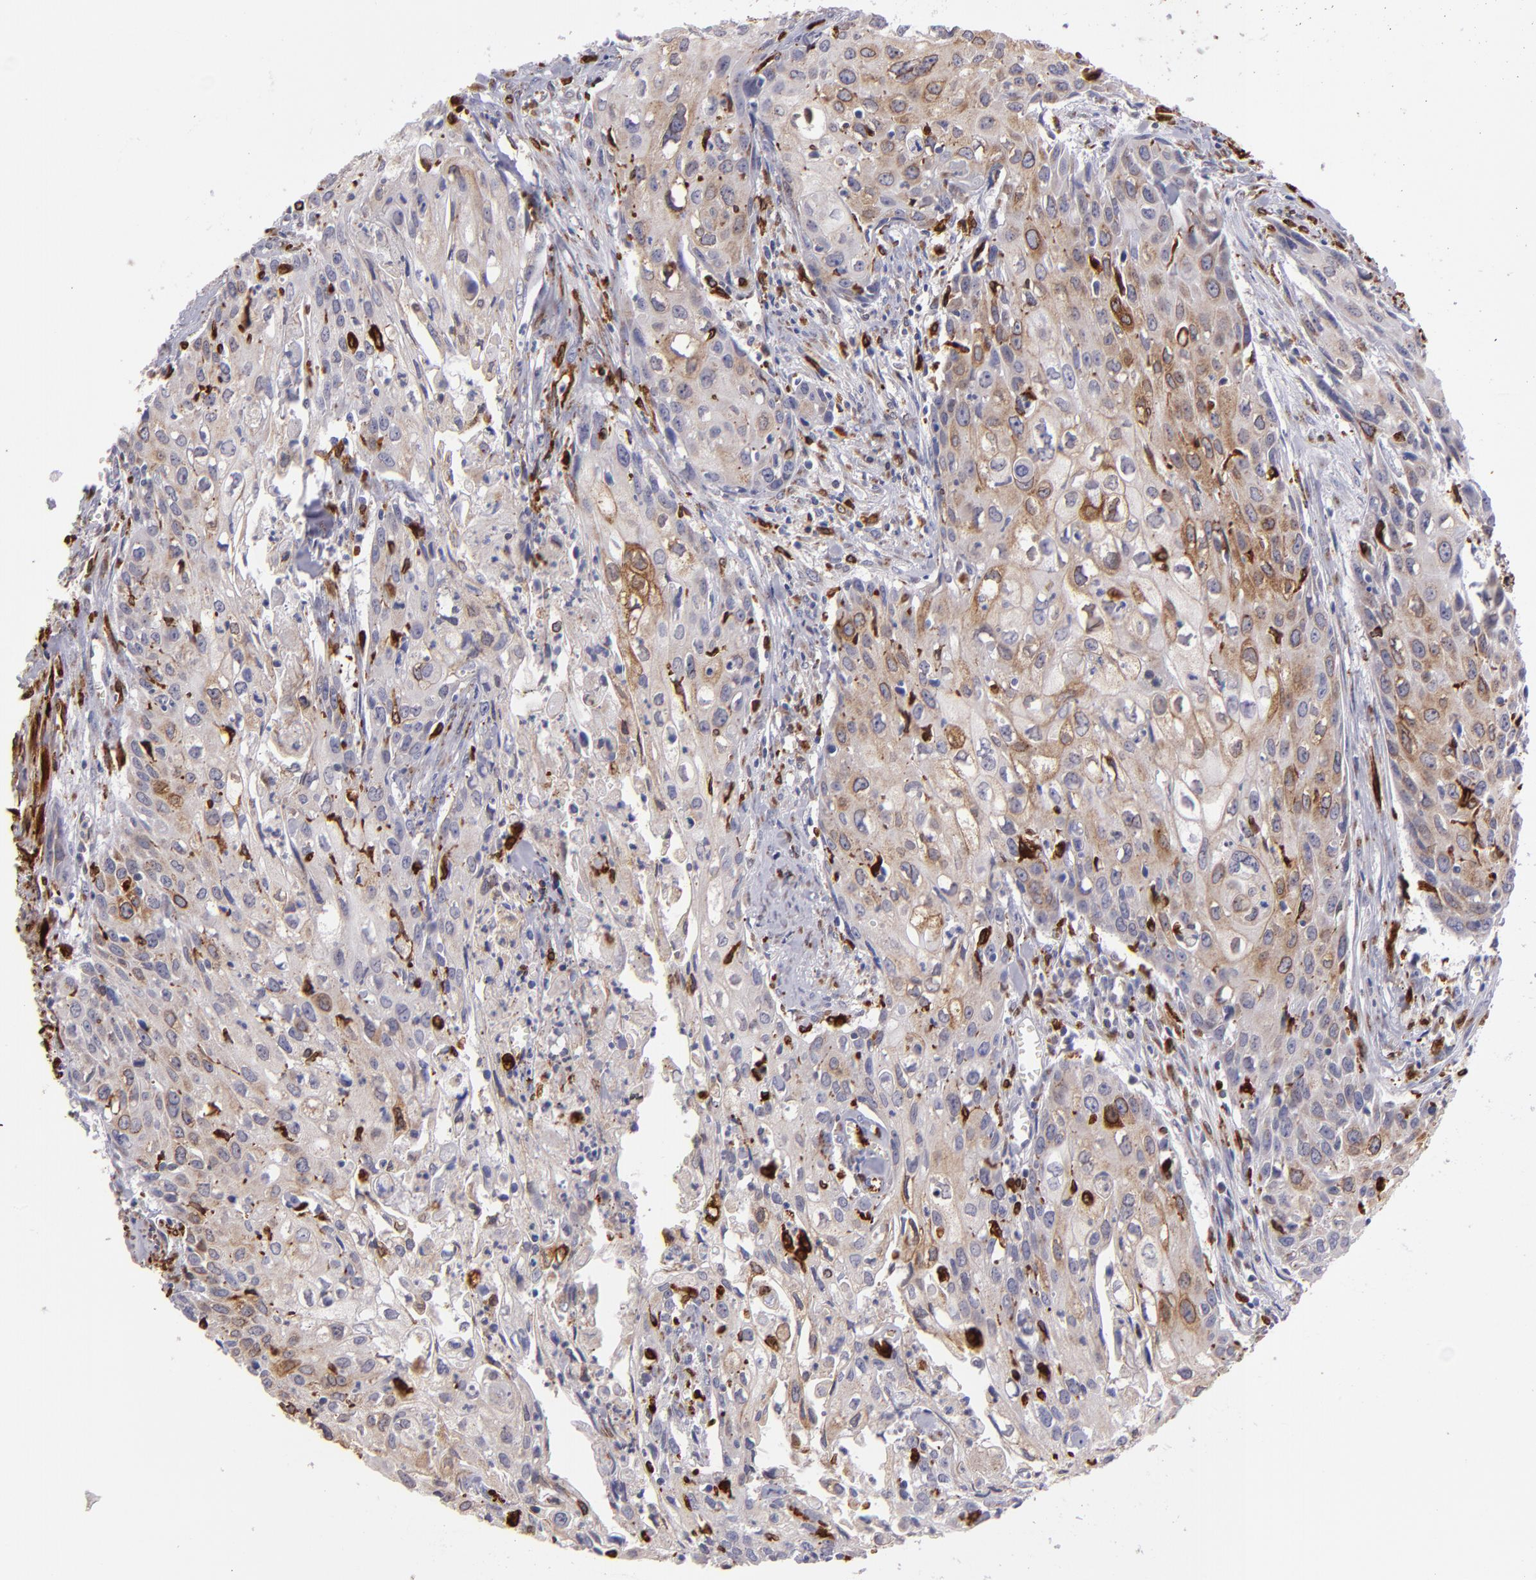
{"staining": {"intensity": "weak", "quantity": "25%-75%", "location": "cytoplasmic/membranous"}, "tissue": "urothelial cancer", "cell_type": "Tumor cells", "image_type": "cancer", "snomed": [{"axis": "morphology", "description": "Urothelial carcinoma, High grade"}, {"axis": "topography", "description": "Urinary bladder"}], "caption": "Weak cytoplasmic/membranous positivity for a protein is identified in about 25%-75% of tumor cells of high-grade urothelial carcinoma using immunohistochemistry (IHC).", "gene": "PTGS1", "patient": {"sex": "male", "age": 54}}